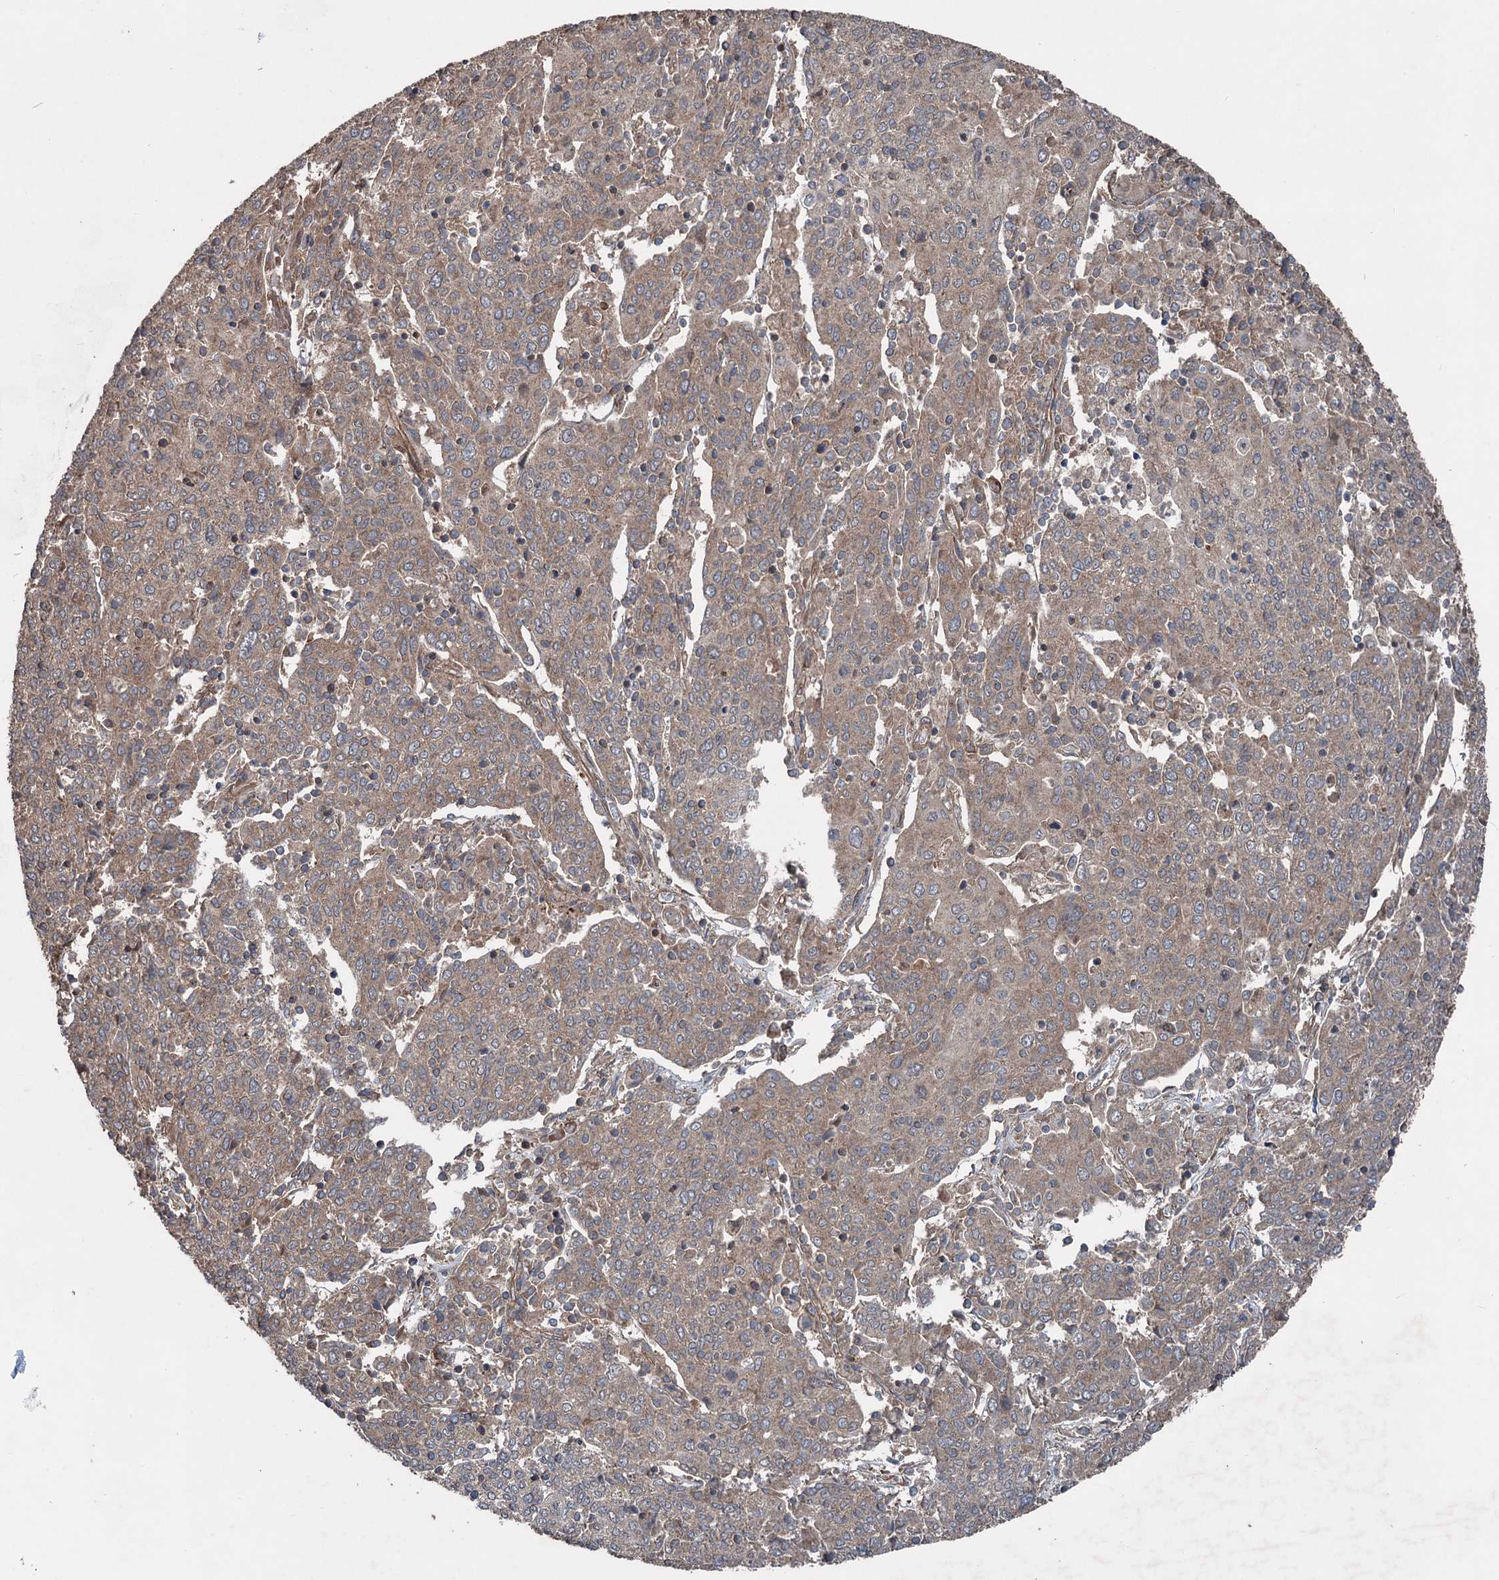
{"staining": {"intensity": "weak", "quantity": "25%-75%", "location": "cytoplasmic/membranous"}, "tissue": "cervical cancer", "cell_type": "Tumor cells", "image_type": "cancer", "snomed": [{"axis": "morphology", "description": "Squamous cell carcinoma, NOS"}, {"axis": "topography", "description": "Cervix"}], "caption": "Tumor cells display weak cytoplasmic/membranous staining in approximately 25%-75% of cells in cervical cancer.", "gene": "RNF214", "patient": {"sex": "female", "age": 67}}